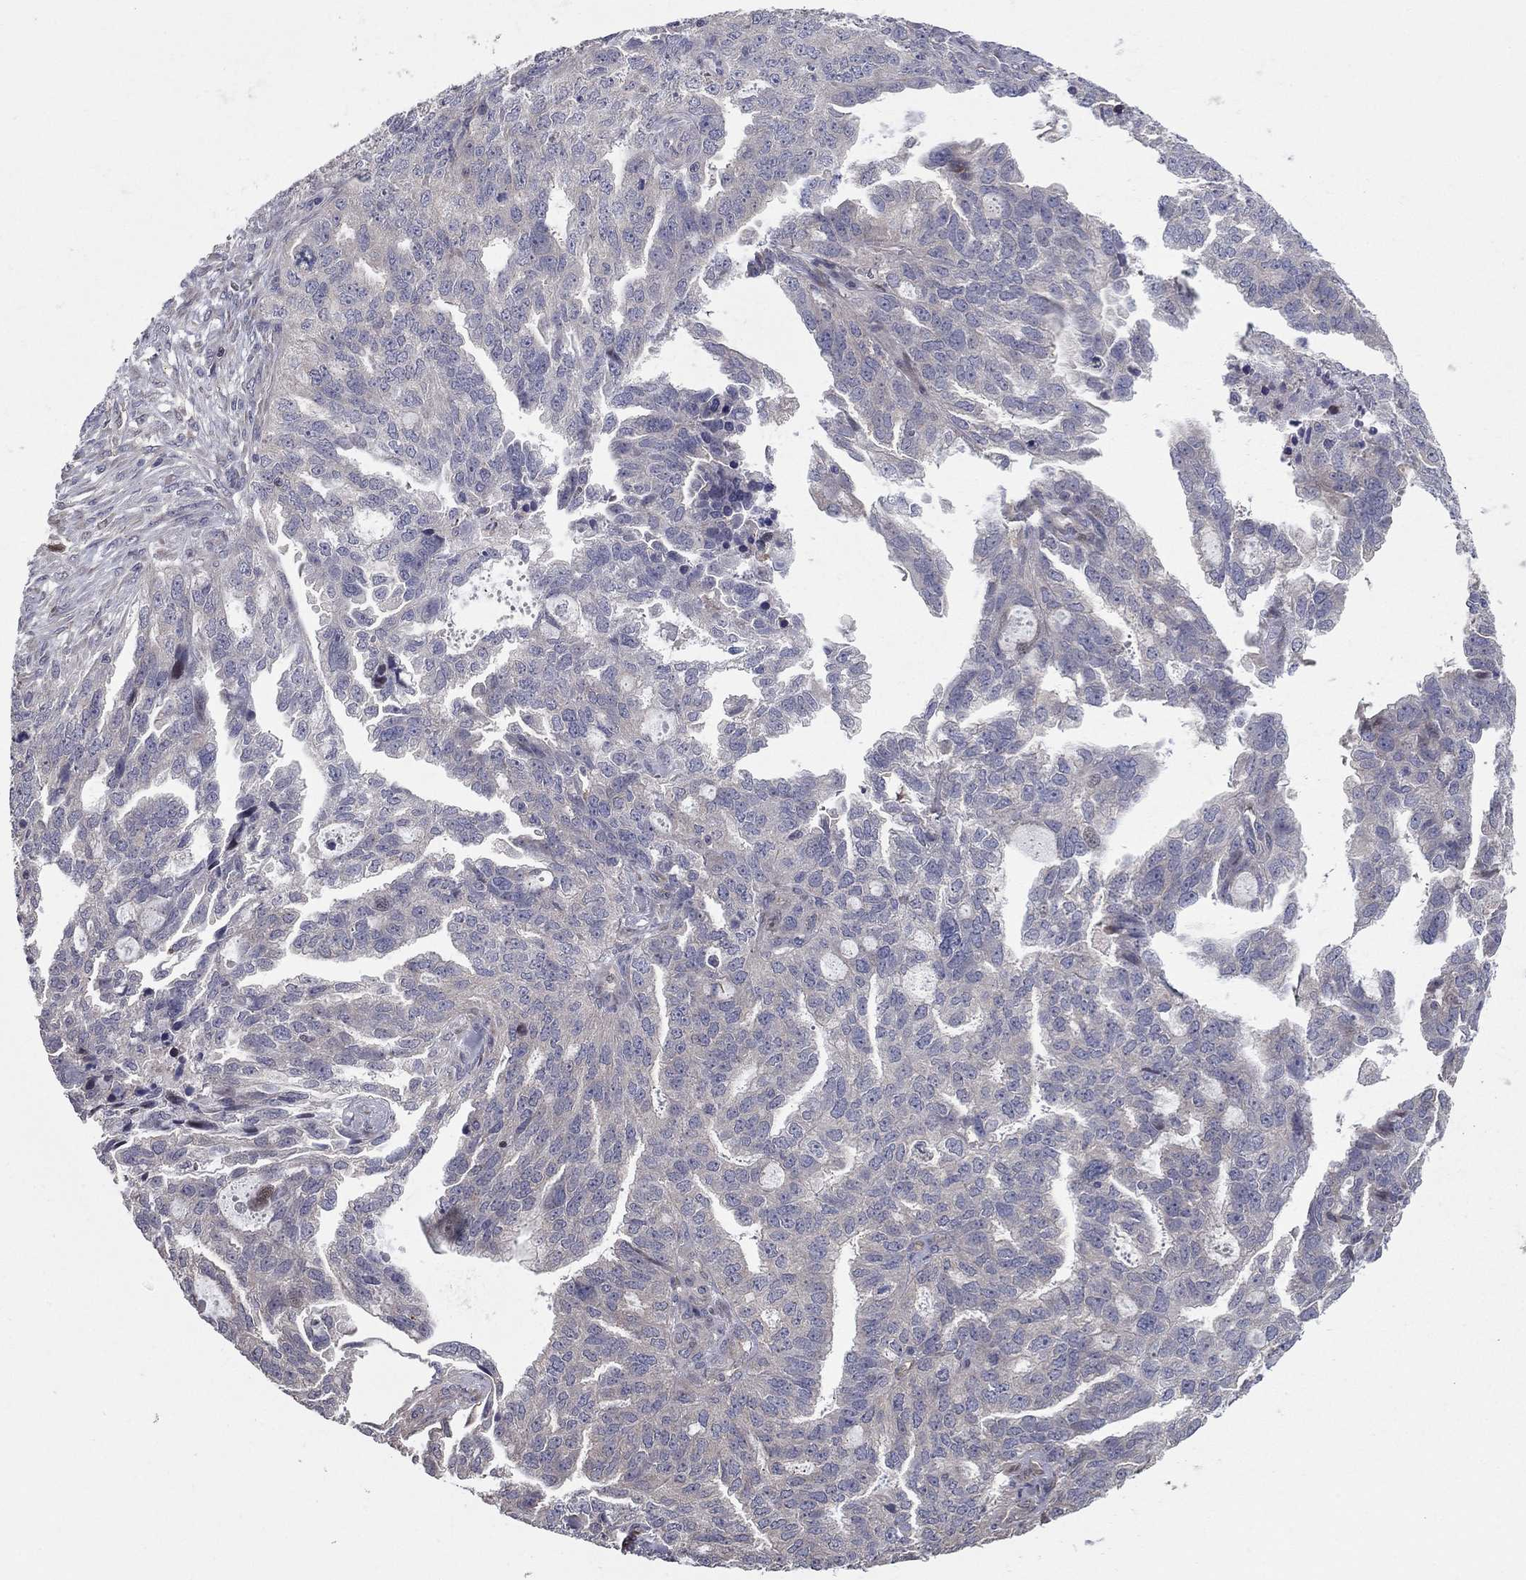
{"staining": {"intensity": "weak", "quantity": "<25%", "location": "cytoplasmic/membranous"}, "tissue": "ovarian cancer", "cell_type": "Tumor cells", "image_type": "cancer", "snomed": [{"axis": "morphology", "description": "Cystadenocarcinoma, serous, NOS"}, {"axis": "topography", "description": "Ovary"}], "caption": "Ovarian serous cystadenocarcinoma was stained to show a protein in brown. There is no significant staining in tumor cells.", "gene": "DUSP7", "patient": {"sex": "female", "age": 51}}